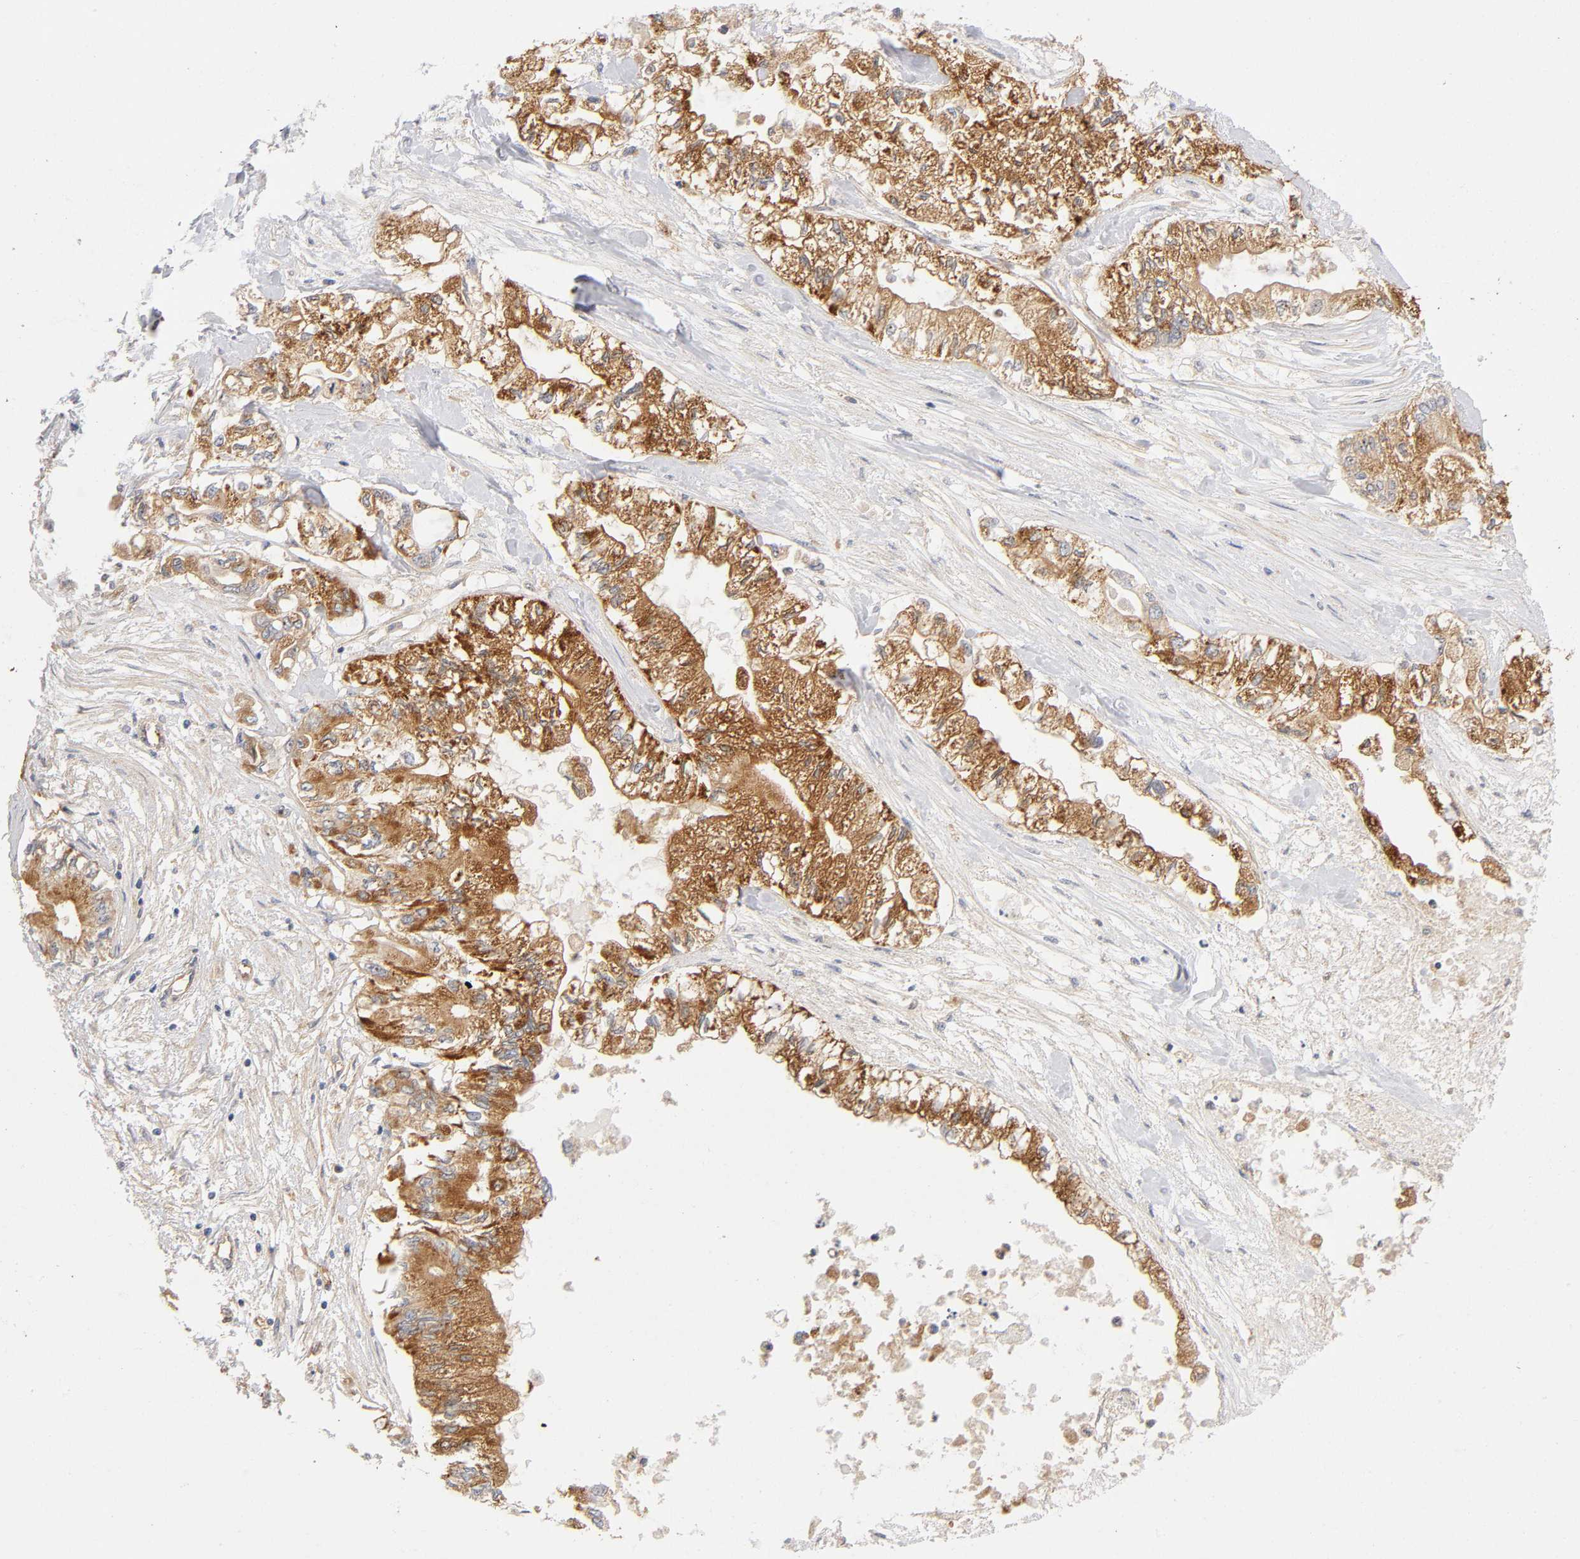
{"staining": {"intensity": "moderate", "quantity": ">75%", "location": "cytoplasmic/membranous"}, "tissue": "pancreatic cancer", "cell_type": "Tumor cells", "image_type": "cancer", "snomed": [{"axis": "morphology", "description": "Adenocarcinoma, NOS"}, {"axis": "topography", "description": "Pancreas"}], "caption": "Human pancreatic adenocarcinoma stained with a protein marker exhibits moderate staining in tumor cells.", "gene": "PLD1", "patient": {"sex": "male", "age": 79}}